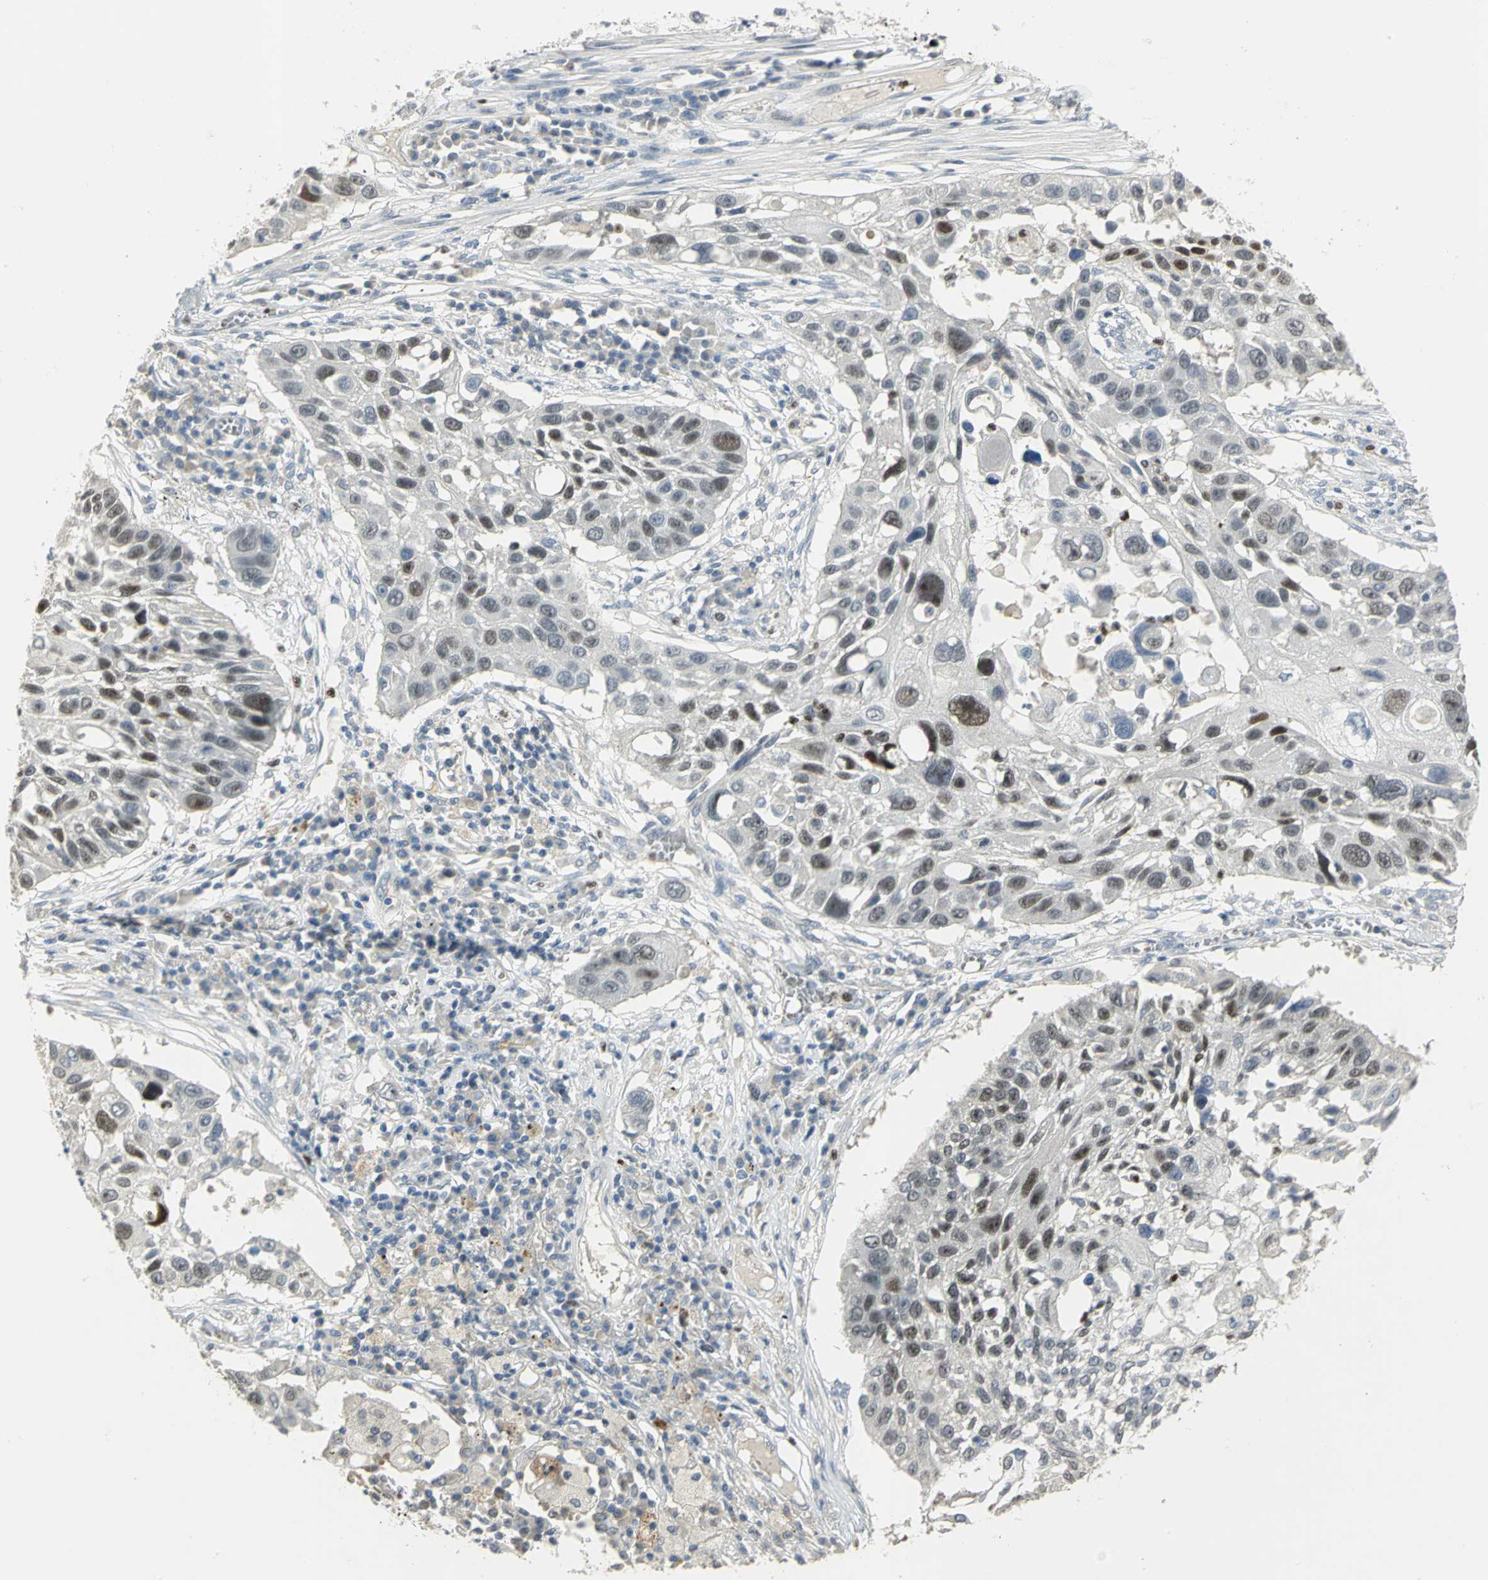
{"staining": {"intensity": "moderate", "quantity": "25%-75%", "location": "nuclear"}, "tissue": "lung cancer", "cell_type": "Tumor cells", "image_type": "cancer", "snomed": [{"axis": "morphology", "description": "Squamous cell carcinoma, NOS"}, {"axis": "topography", "description": "Lung"}], "caption": "A medium amount of moderate nuclear staining is seen in about 25%-75% of tumor cells in squamous cell carcinoma (lung) tissue.", "gene": "BCL6", "patient": {"sex": "male", "age": 71}}